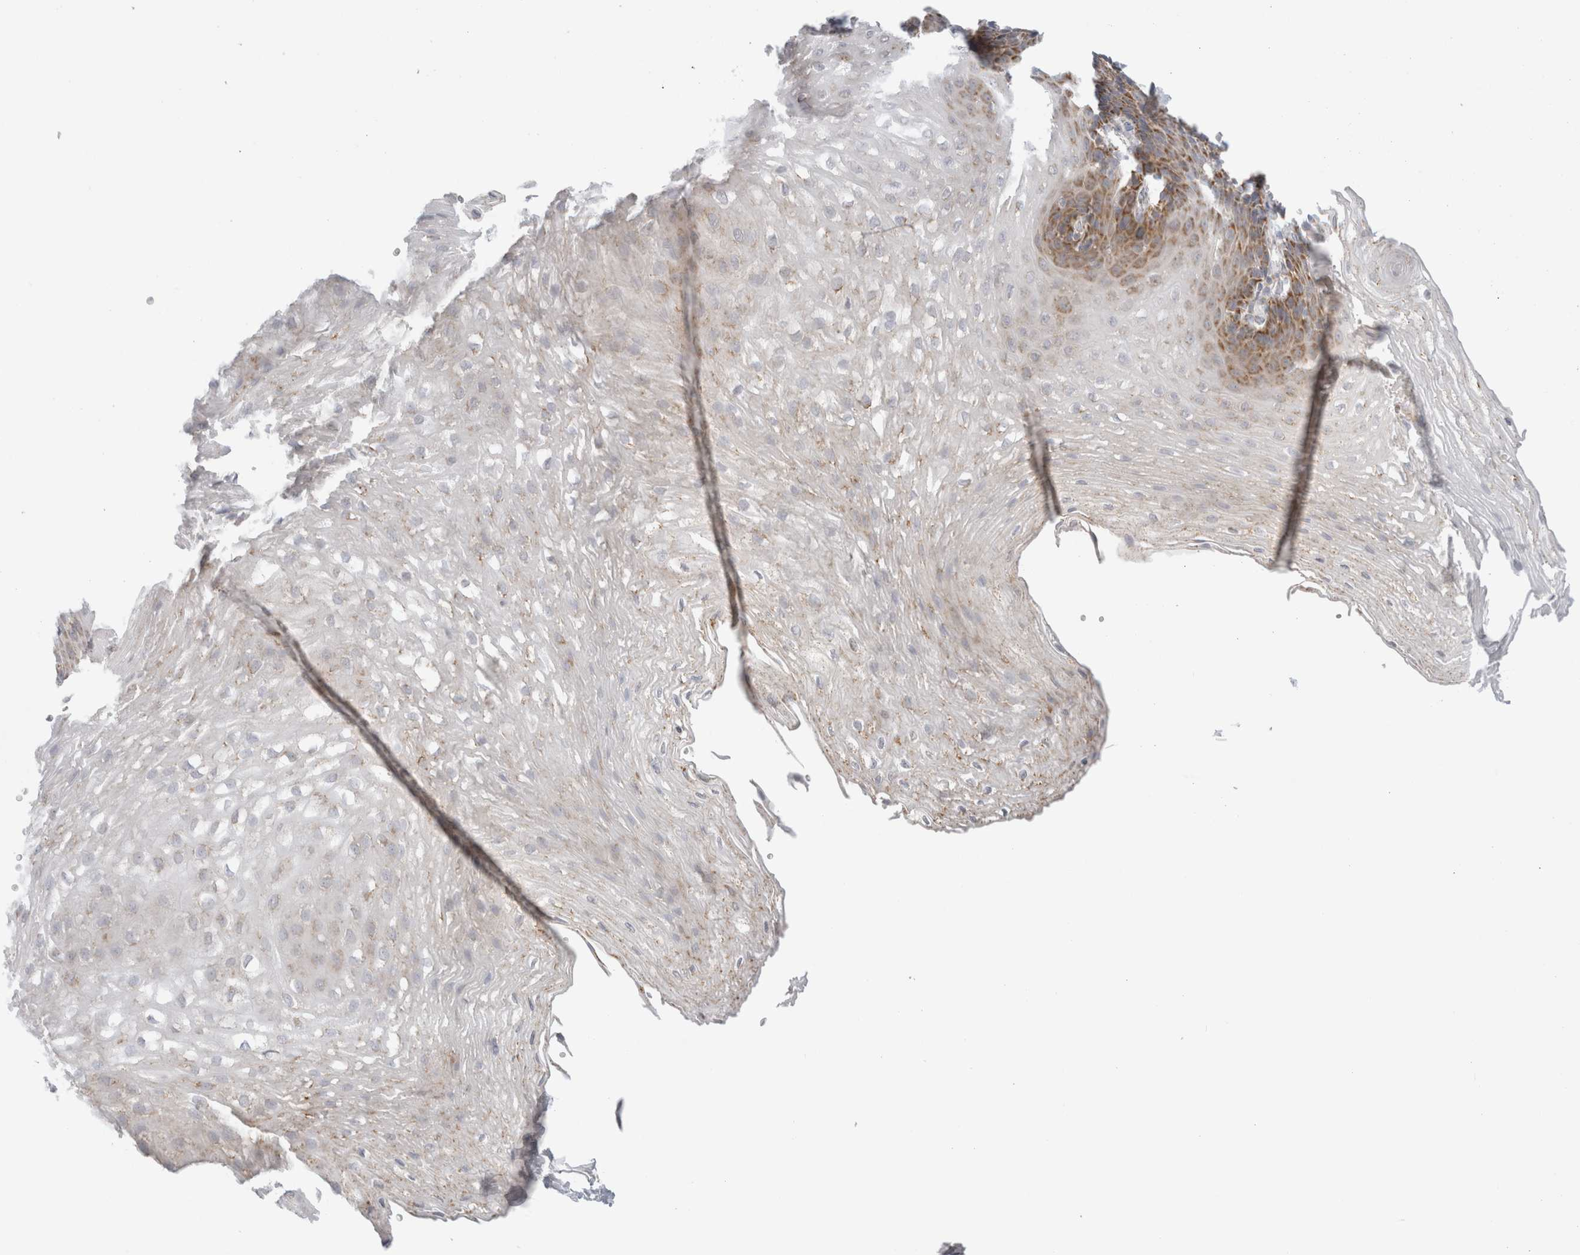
{"staining": {"intensity": "moderate", "quantity": "25%-75%", "location": "cytoplasmic/membranous"}, "tissue": "esophagus", "cell_type": "Squamous epithelial cells", "image_type": "normal", "snomed": [{"axis": "morphology", "description": "Normal tissue, NOS"}, {"axis": "topography", "description": "Esophagus"}], "caption": "IHC photomicrograph of normal esophagus: esophagus stained using immunohistochemistry (IHC) shows medium levels of moderate protein expression localized specifically in the cytoplasmic/membranous of squamous epithelial cells, appearing as a cytoplasmic/membranous brown color.", "gene": "FAHD1", "patient": {"sex": "female", "age": 66}}